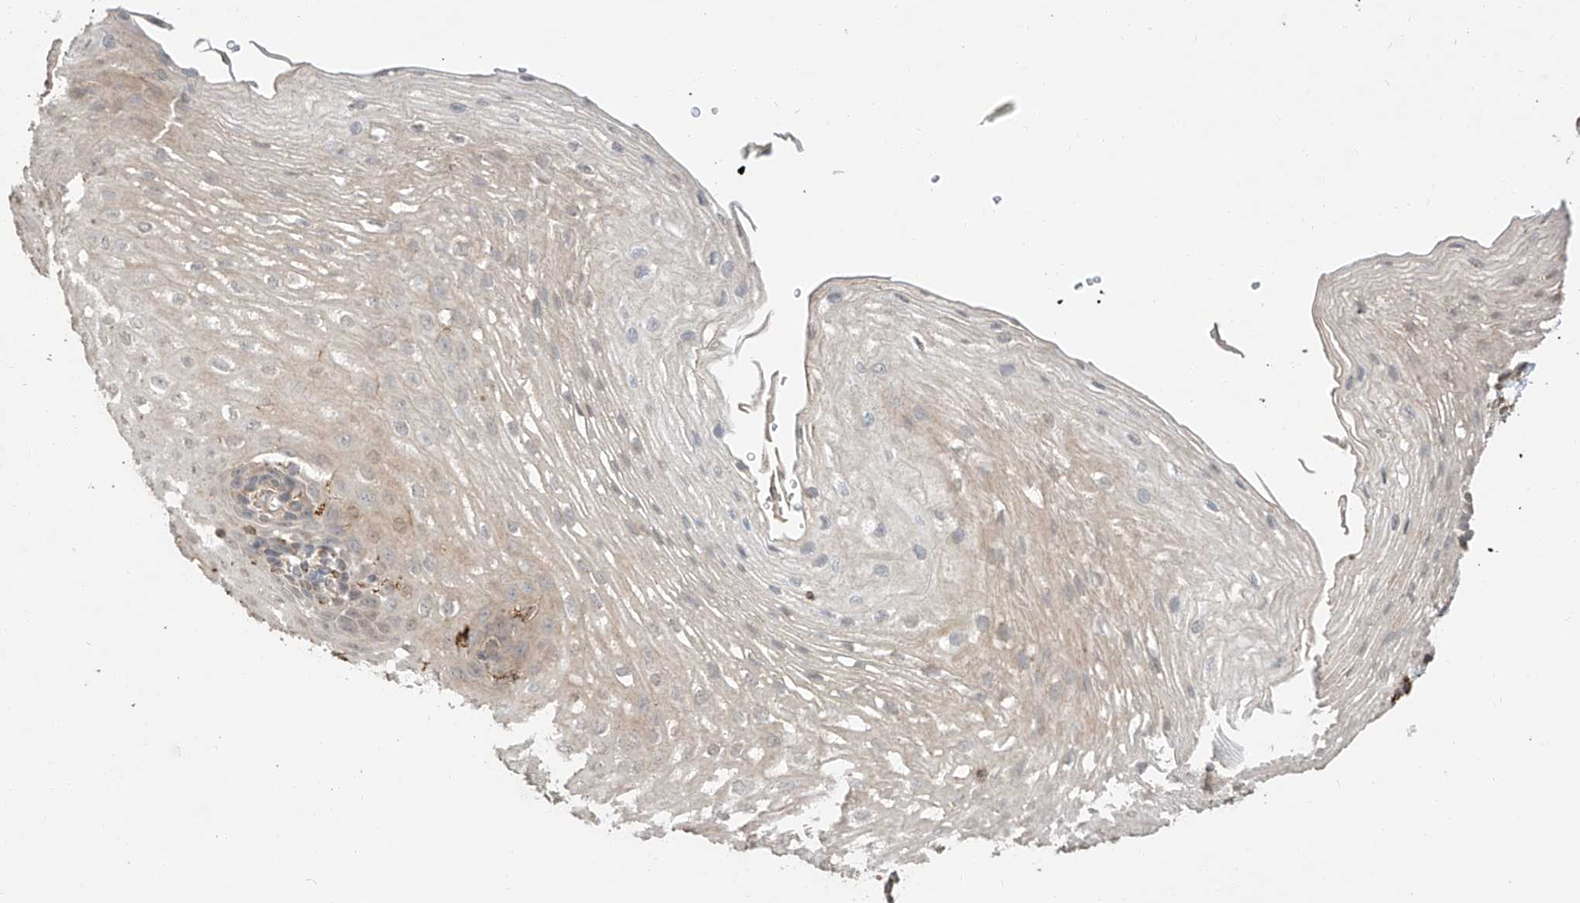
{"staining": {"intensity": "weak", "quantity": "25%-75%", "location": "cytoplasmic/membranous"}, "tissue": "esophagus", "cell_type": "Squamous epithelial cells", "image_type": "normal", "snomed": [{"axis": "morphology", "description": "Normal tissue, NOS"}, {"axis": "topography", "description": "Esophagus"}], "caption": "A histopathology image of esophagus stained for a protein exhibits weak cytoplasmic/membranous brown staining in squamous epithelial cells. (DAB (3,3'-diaminobenzidine) = brown stain, brightfield microscopy at high magnification).", "gene": "SUSD6", "patient": {"sex": "female", "age": 66}}